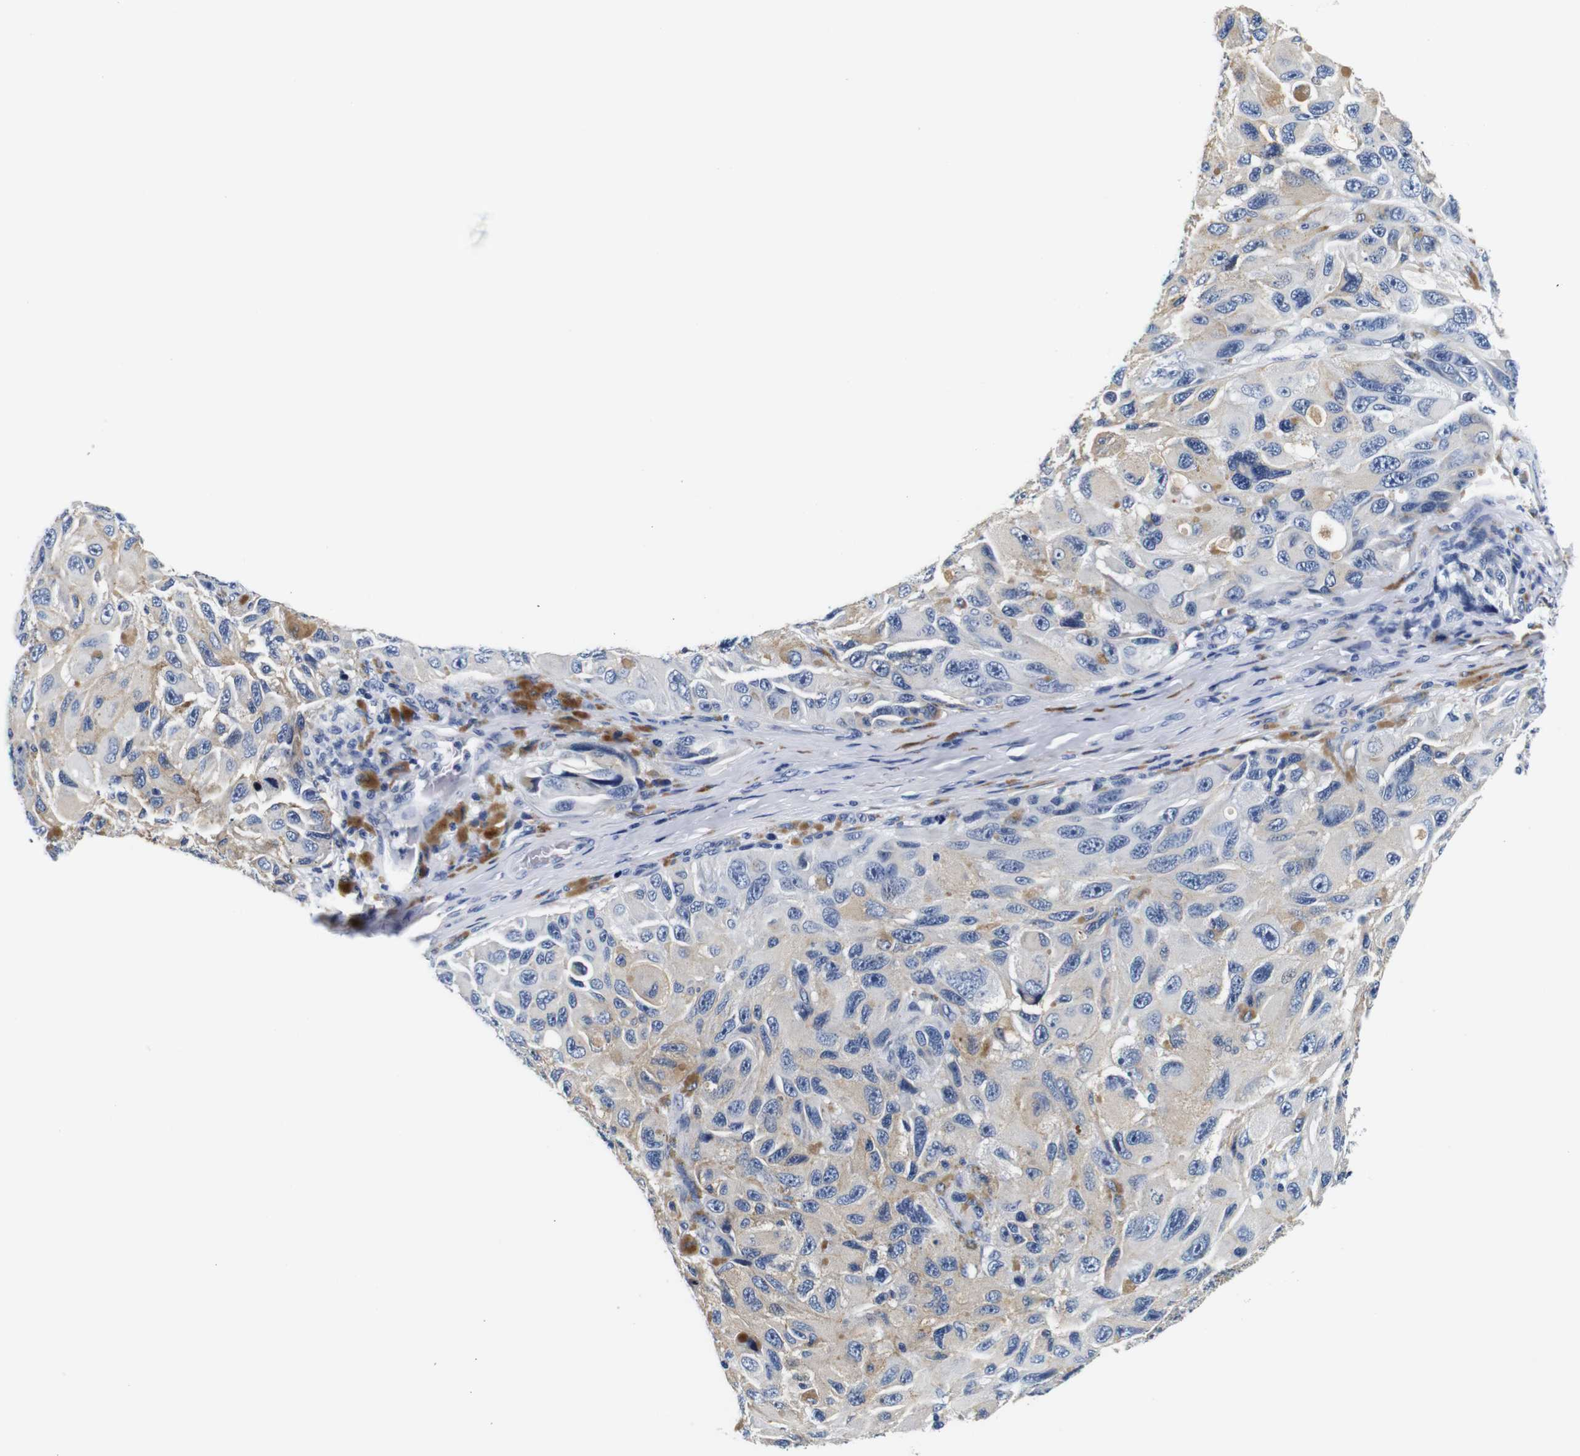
{"staining": {"intensity": "weak", "quantity": "<25%", "location": "cytoplasmic/membranous"}, "tissue": "melanoma", "cell_type": "Tumor cells", "image_type": "cancer", "snomed": [{"axis": "morphology", "description": "Malignant melanoma, NOS"}, {"axis": "topography", "description": "Skin"}], "caption": "DAB immunohistochemical staining of human melanoma displays no significant staining in tumor cells.", "gene": "GP1BA", "patient": {"sex": "female", "age": 73}}